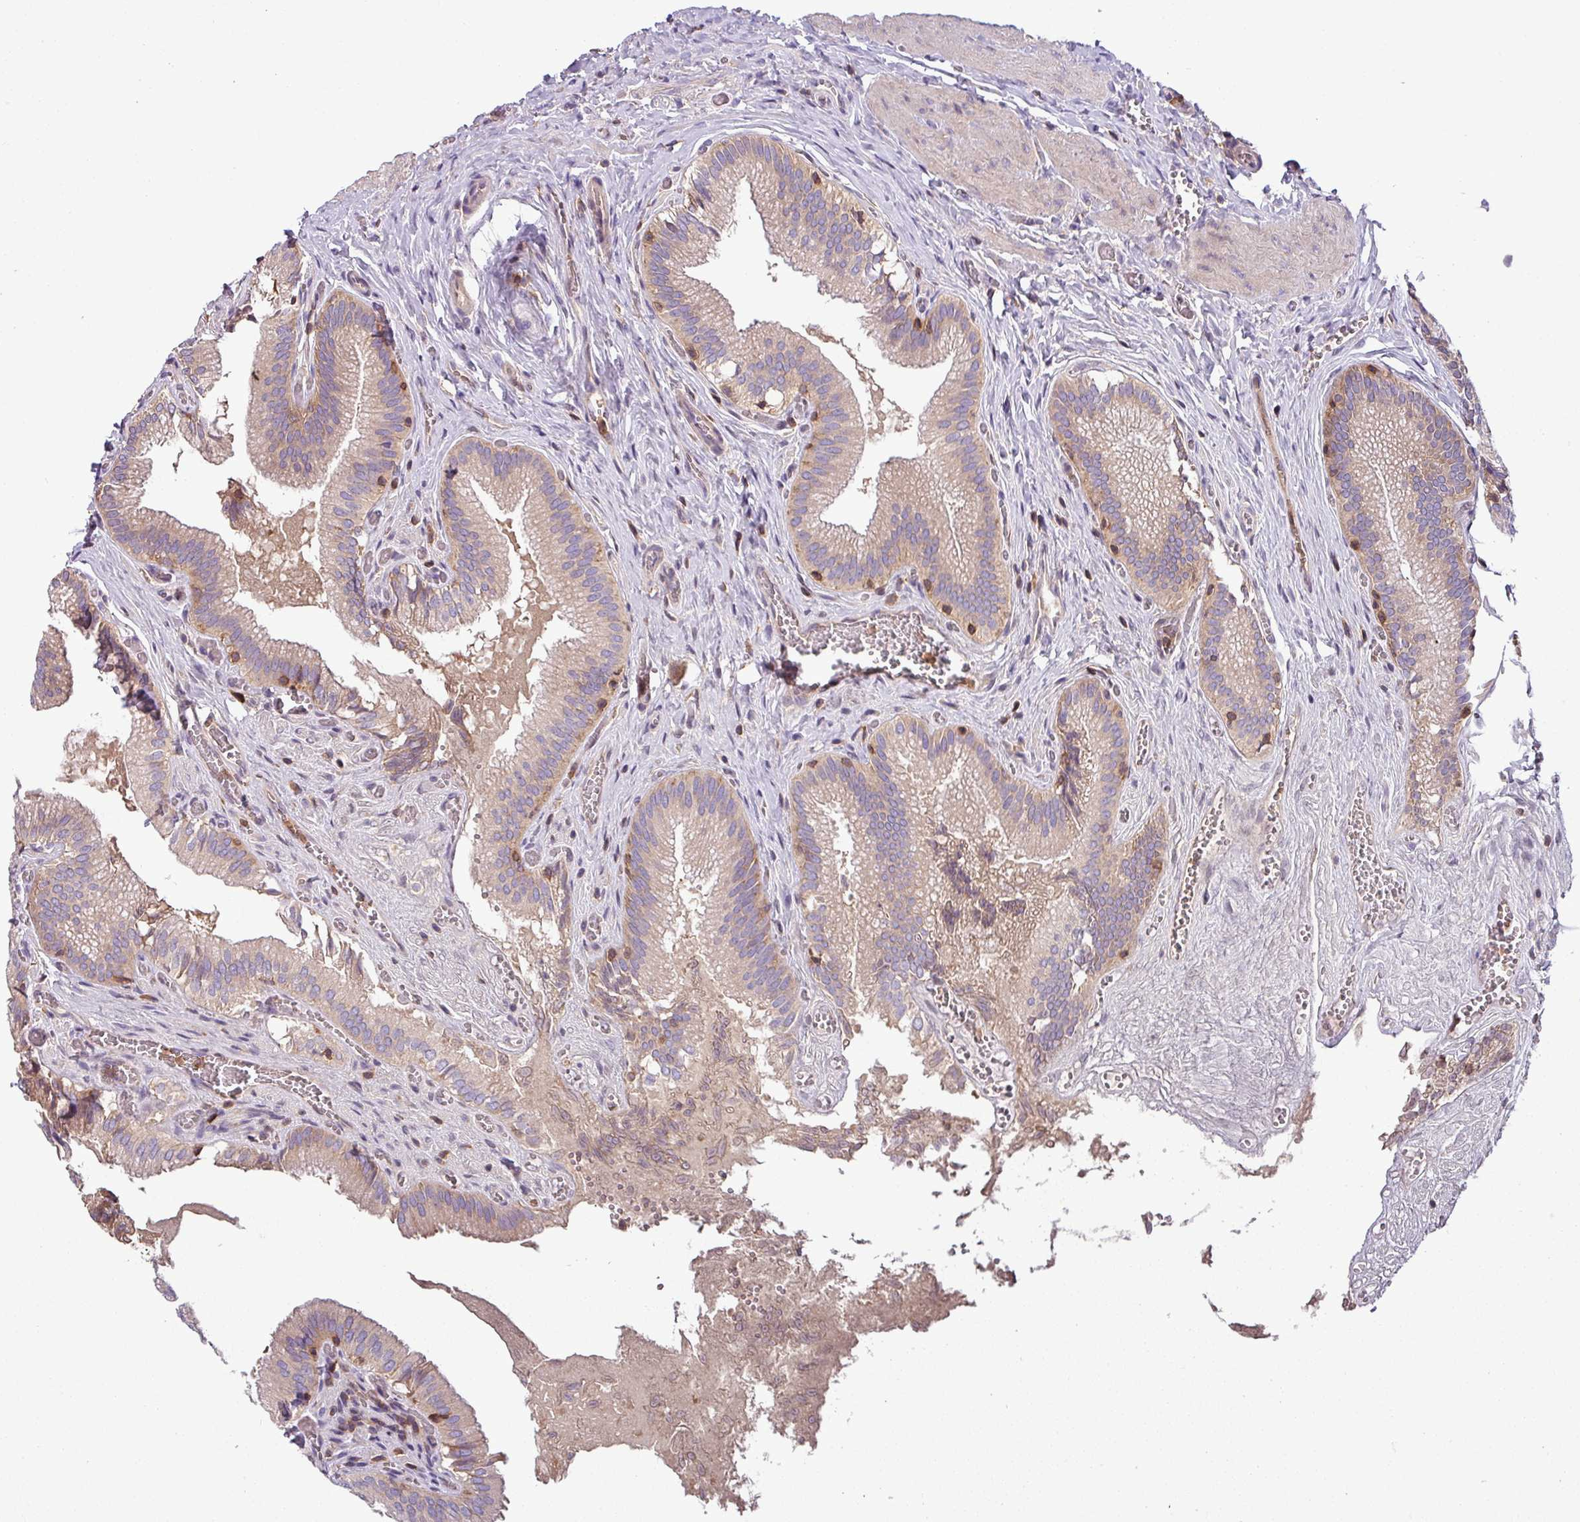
{"staining": {"intensity": "weak", "quantity": "25%-75%", "location": "cytoplasmic/membranous"}, "tissue": "gallbladder", "cell_type": "Glandular cells", "image_type": "normal", "snomed": [{"axis": "morphology", "description": "Normal tissue, NOS"}, {"axis": "topography", "description": "Gallbladder"}, {"axis": "topography", "description": "Peripheral nerve tissue"}], "caption": "Immunohistochemistry (IHC) of normal human gallbladder shows low levels of weak cytoplasmic/membranous positivity in about 25%-75% of glandular cells.", "gene": "LRRC74B", "patient": {"sex": "male", "age": 17}}